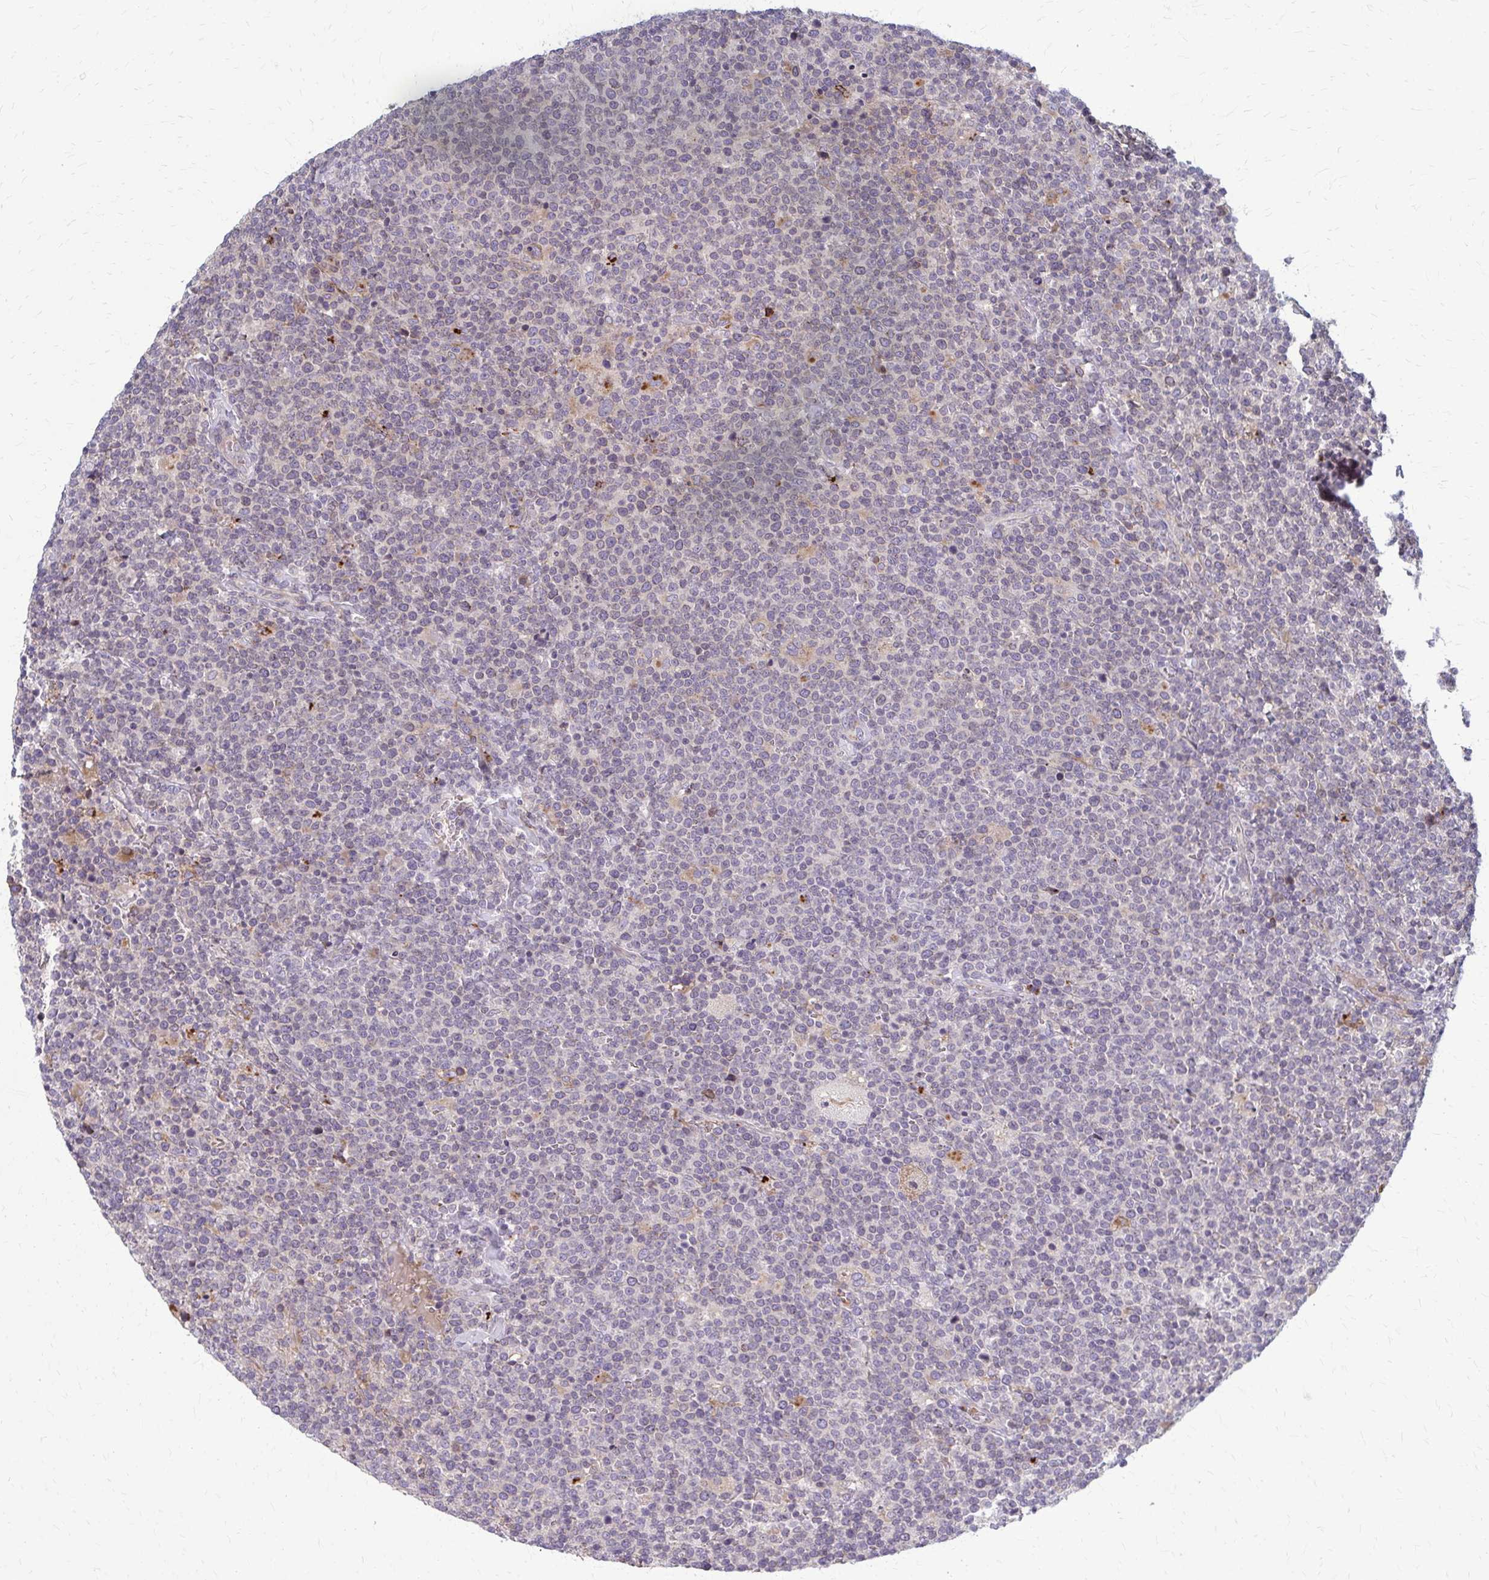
{"staining": {"intensity": "negative", "quantity": "none", "location": "none"}, "tissue": "lymphoma", "cell_type": "Tumor cells", "image_type": "cancer", "snomed": [{"axis": "morphology", "description": "Malignant lymphoma, non-Hodgkin's type, High grade"}, {"axis": "topography", "description": "Lymph node"}], "caption": "An immunohistochemistry micrograph of lymphoma is shown. There is no staining in tumor cells of lymphoma. (DAB immunohistochemistry (IHC), high magnification).", "gene": "MCRIP2", "patient": {"sex": "male", "age": 61}}